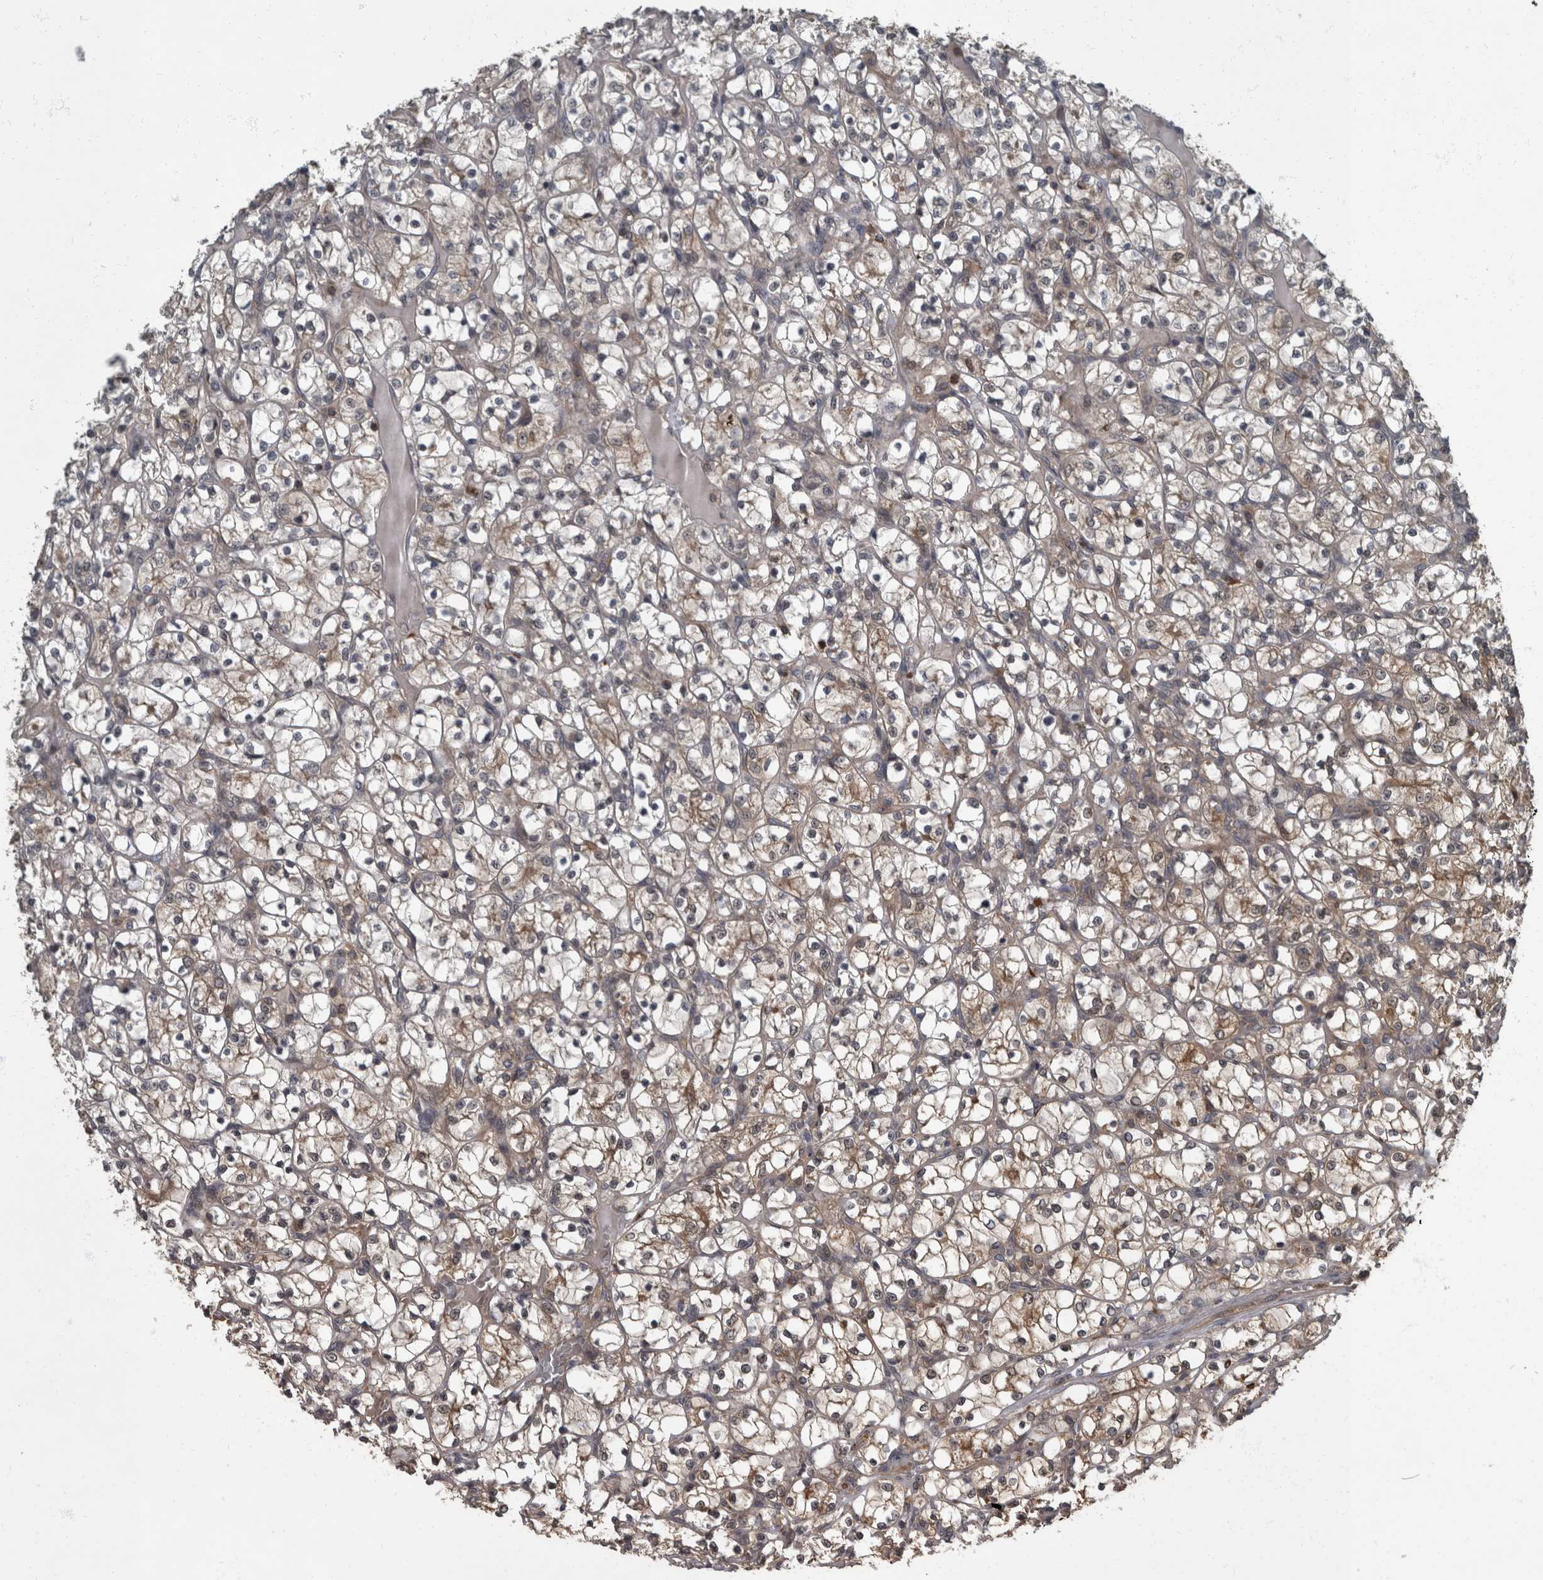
{"staining": {"intensity": "moderate", "quantity": ">75%", "location": "cytoplasmic/membranous"}, "tissue": "renal cancer", "cell_type": "Tumor cells", "image_type": "cancer", "snomed": [{"axis": "morphology", "description": "Adenocarcinoma, NOS"}, {"axis": "topography", "description": "Kidney"}], "caption": "This micrograph demonstrates renal cancer stained with IHC to label a protein in brown. The cytoplasmic/membranous of tumor cells show moderate positivity for the protein. Nuclei are counter-stained blue.", "gene": "RABGGTB", "patient": {"sex": "female", "age": 69}}